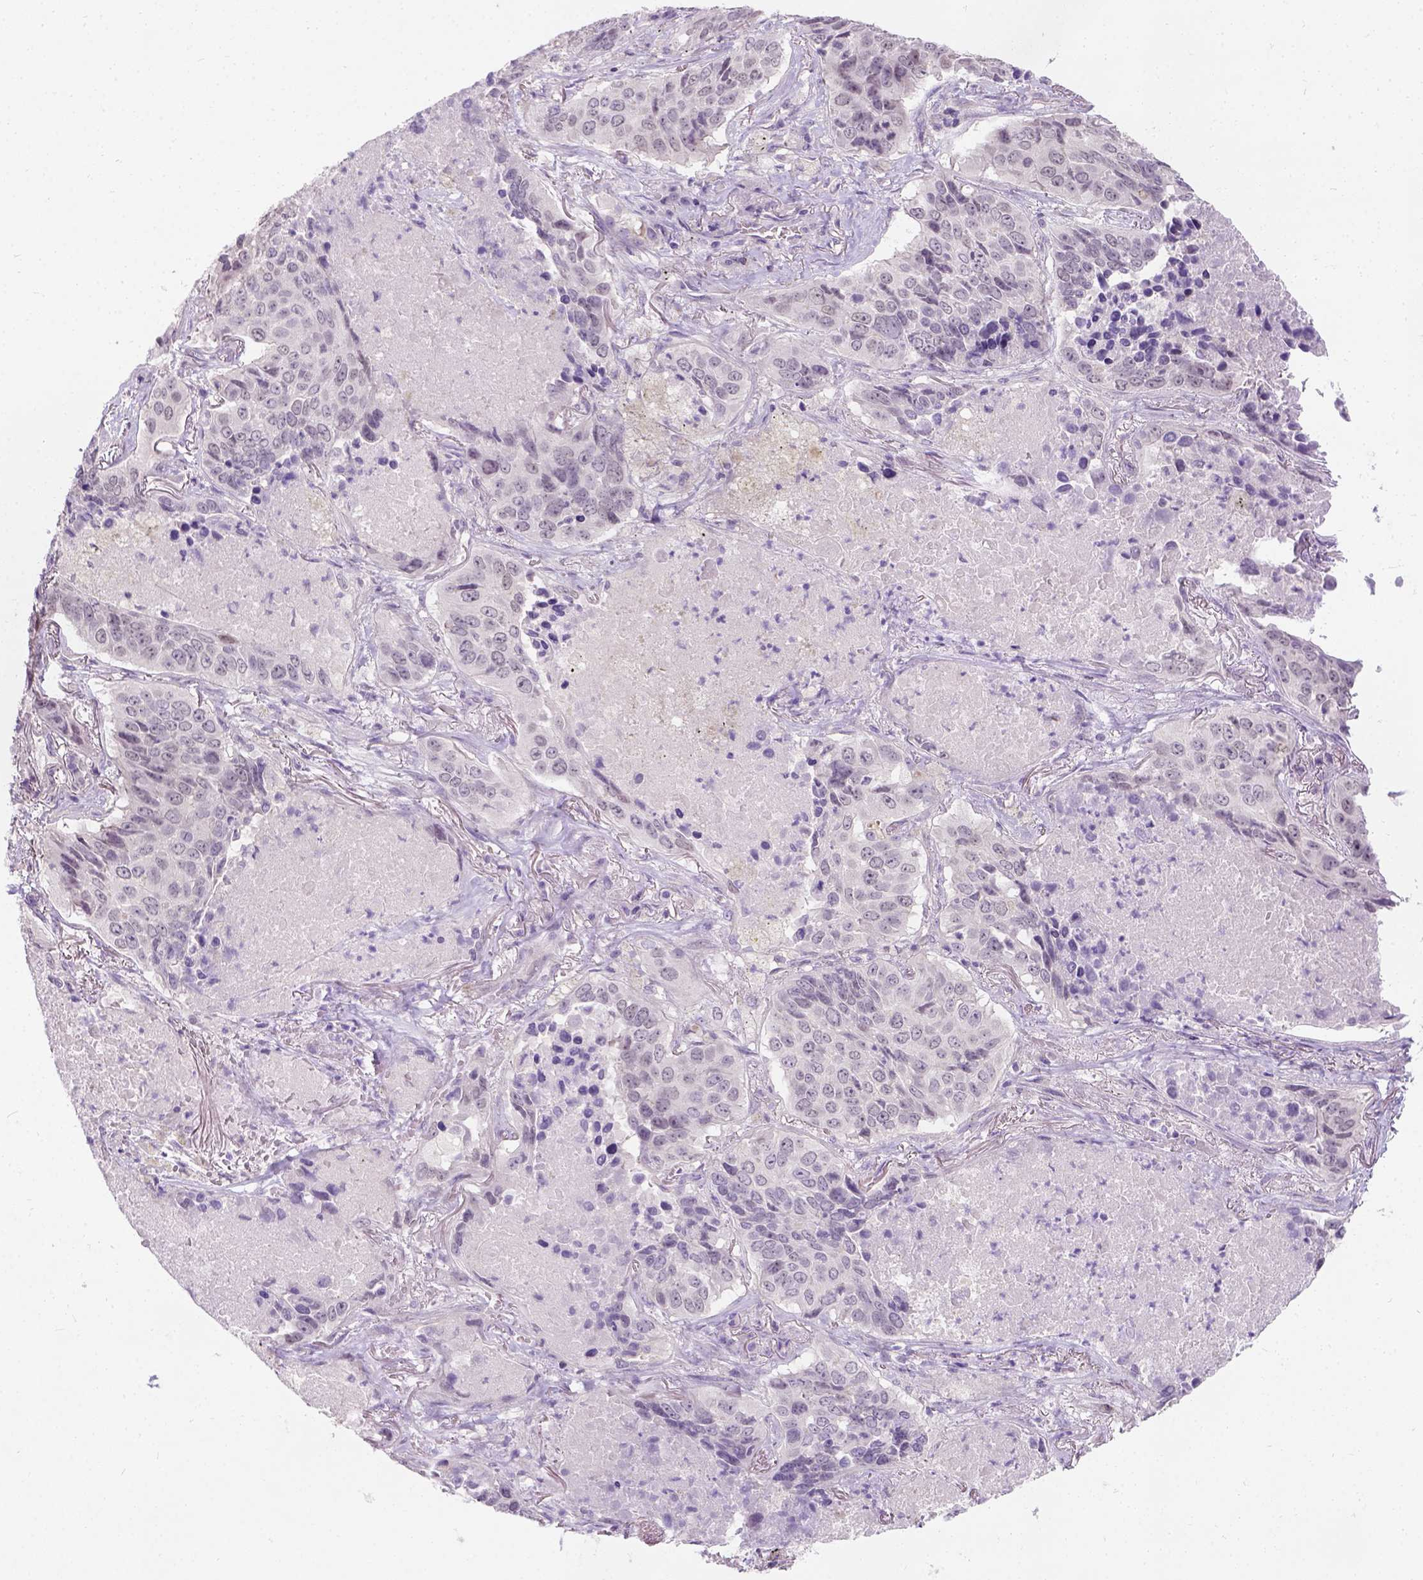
{"staining": {"intensity": "negative", "quantity": "none", "location": "none"}, "tissue": "lung cancer", "cell_type": "Tumor cells", "image_type": "cancer", "snomed": [{"axis": "morphology", "description": "Normal tissue, NOS"}, {"axis": "morphology", "description": "Squamous cell carcinoma, NOS"}, {"axis": "topography", "description": "Bronchus"}, {"axis": "topography", "description": "Lung"}], "caption": "Immunohistochemistry (IHC) image of neoplastic tissue: lung cancer (squamous cell carcinoma) stained with DAB exhibits no significant protein staining in tumor cells. (DAB immunohistochemistry, high magnification).", "gene": "C20orf144", "patient": {"sex": "male", "age": 64}}